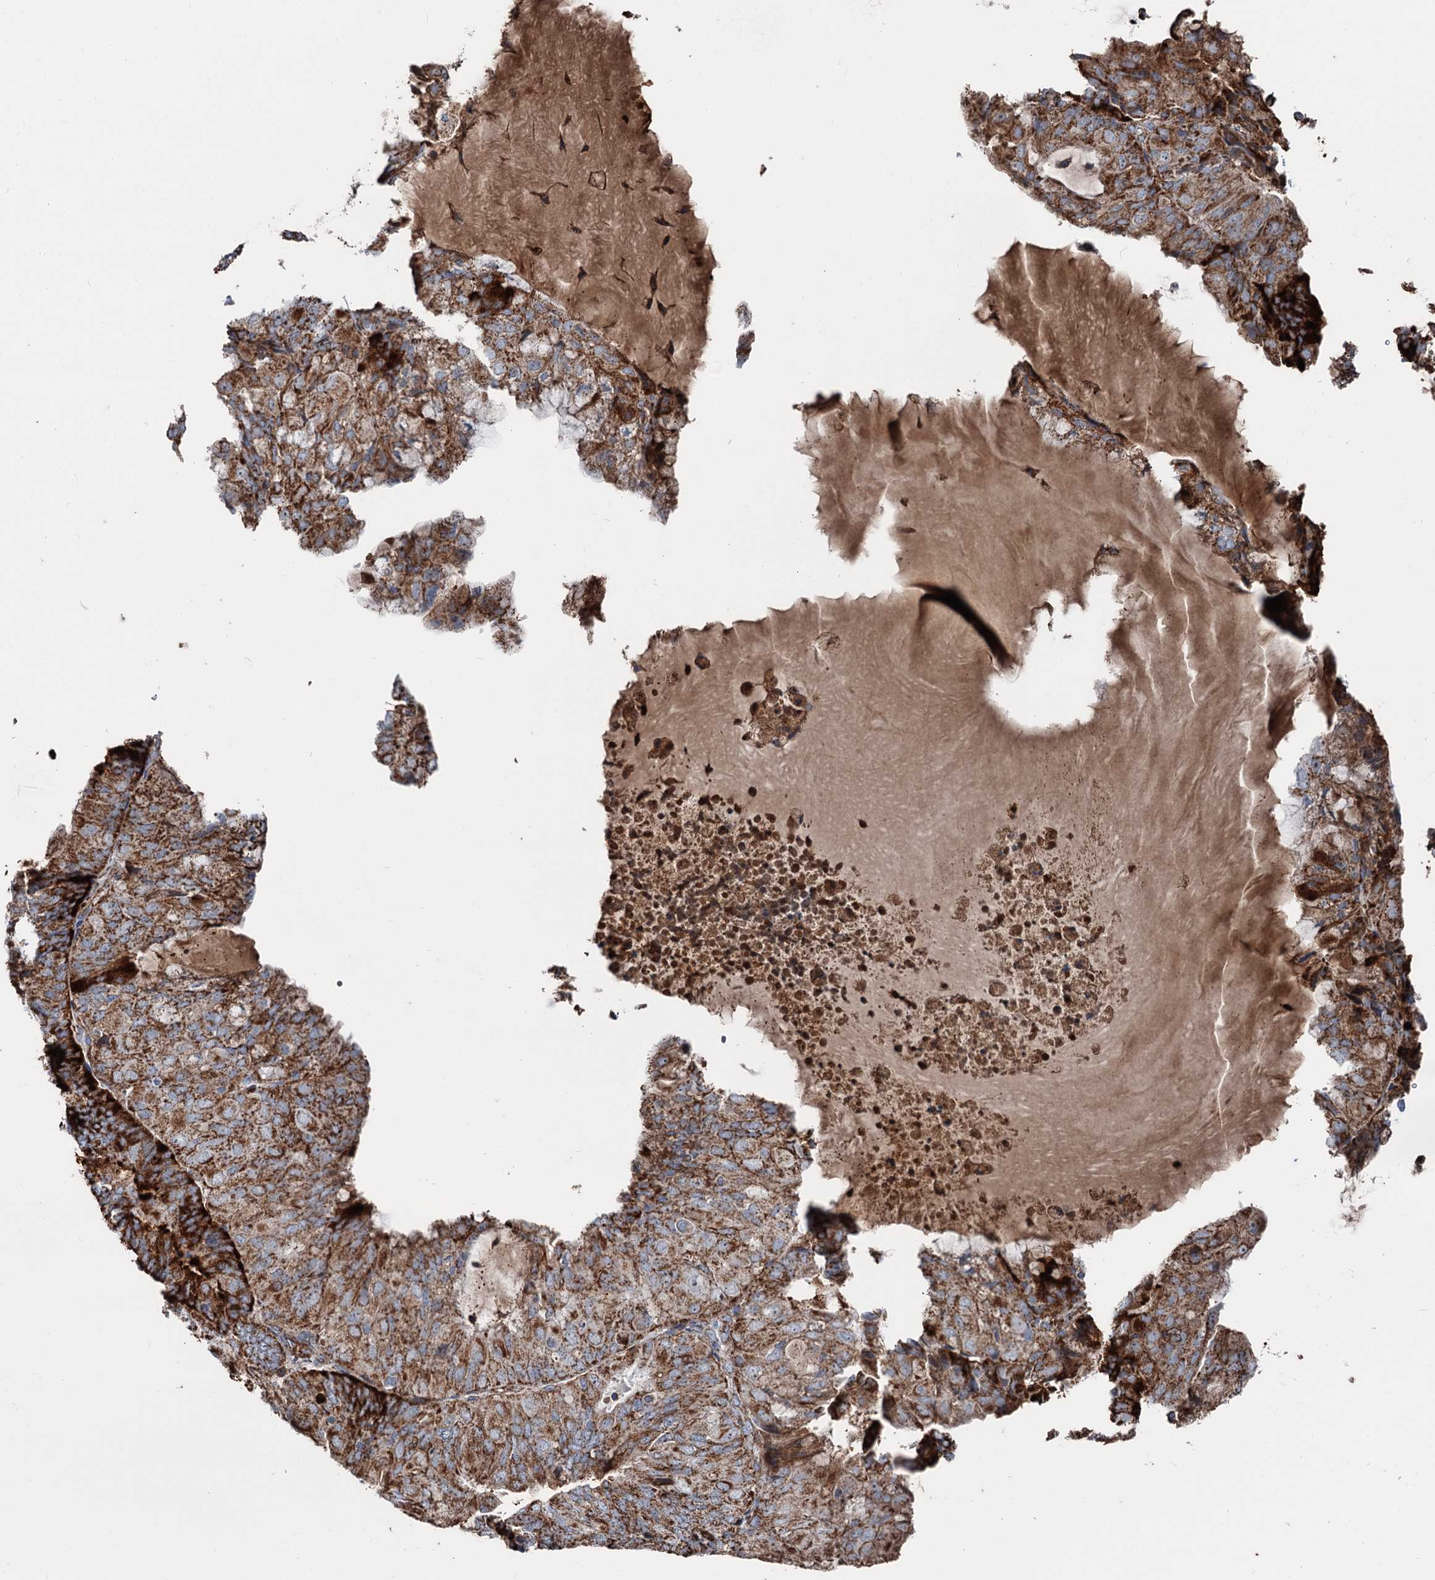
{"staining": {"intensity": "strong", "quantity": ">75%", "location": "cytoplasmic/membranous"}, "tissue": "endometrial cancer", "cell_type": "Tumor cells", "image_type": "cancer", "snomed": [{"axis": "morphology", "description": "Adenocarcinoma, NOS"}, {"axis": "topography", "description": "Endometrium"}], "caption": "Immunohistochemical staining of human endometrial cancer (adenocarcinoma) demonstrates strong cytoplasmic/membranous protein positivity in approximately >75% of tumor cells.", "gene": "DDIAS", "patient": {"sex": "female", "age": 81}}